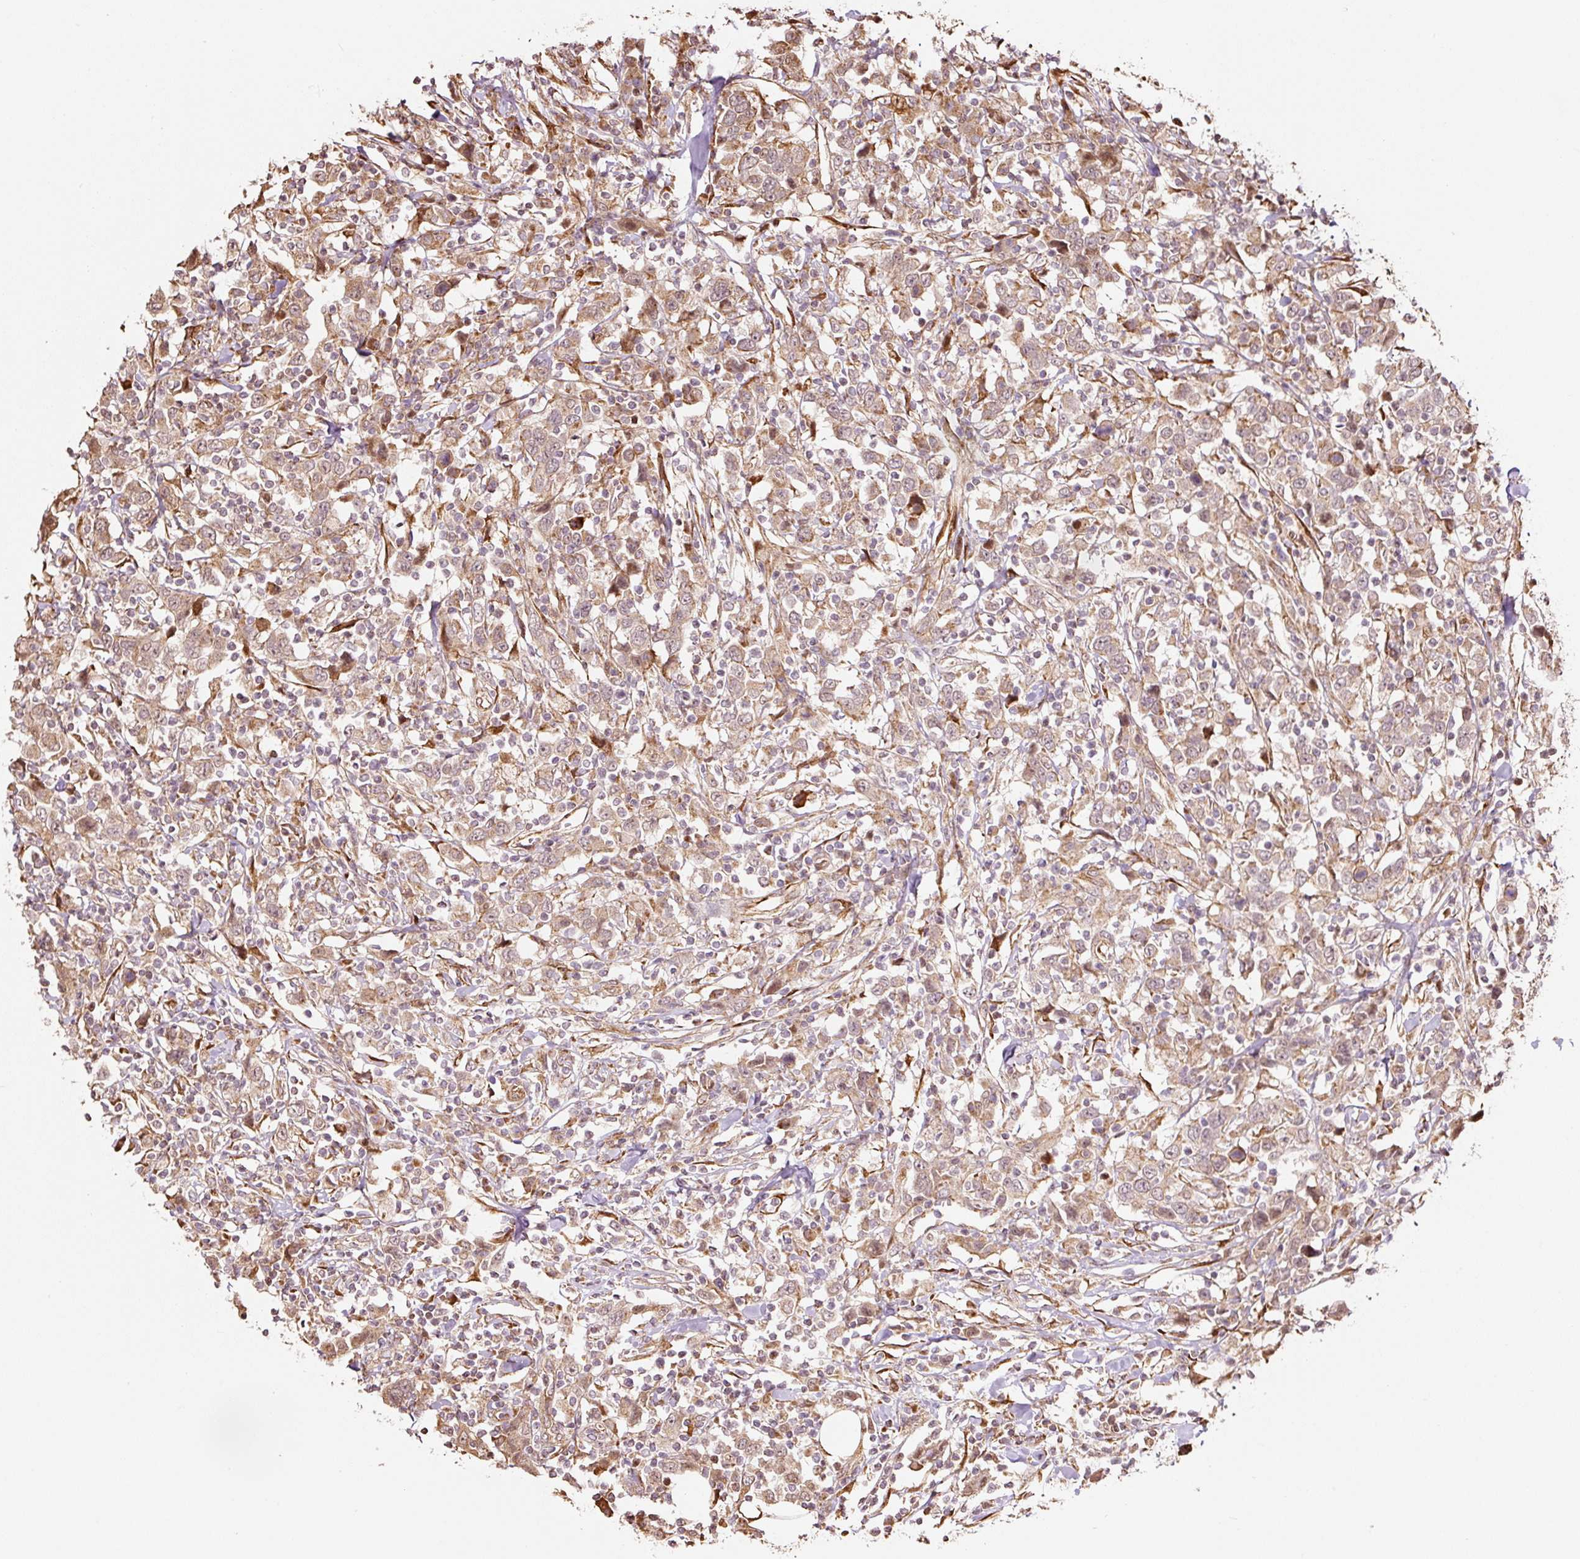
{"staining": {"intensity": "moderate", "quantity": ">75%", "location": "cytoplasmic/membranous"}, "tissue": "urothelial cancer", "cell_type": "Tumor cells", "image_type": "cancer", "snomed": [{"axis": "morphology", "description": "Urothelial carcinoma, High grade"}, {"axis": "topography", "description": "Urinary bladder"}], "caption": "Protein expression analysis of urothelial cancer shows moderate cytoplasmic/membranous expression in approximately >75% of tumor cells.", "gene": "ETF1", "patient": {"sex": "male", "age": 61}}